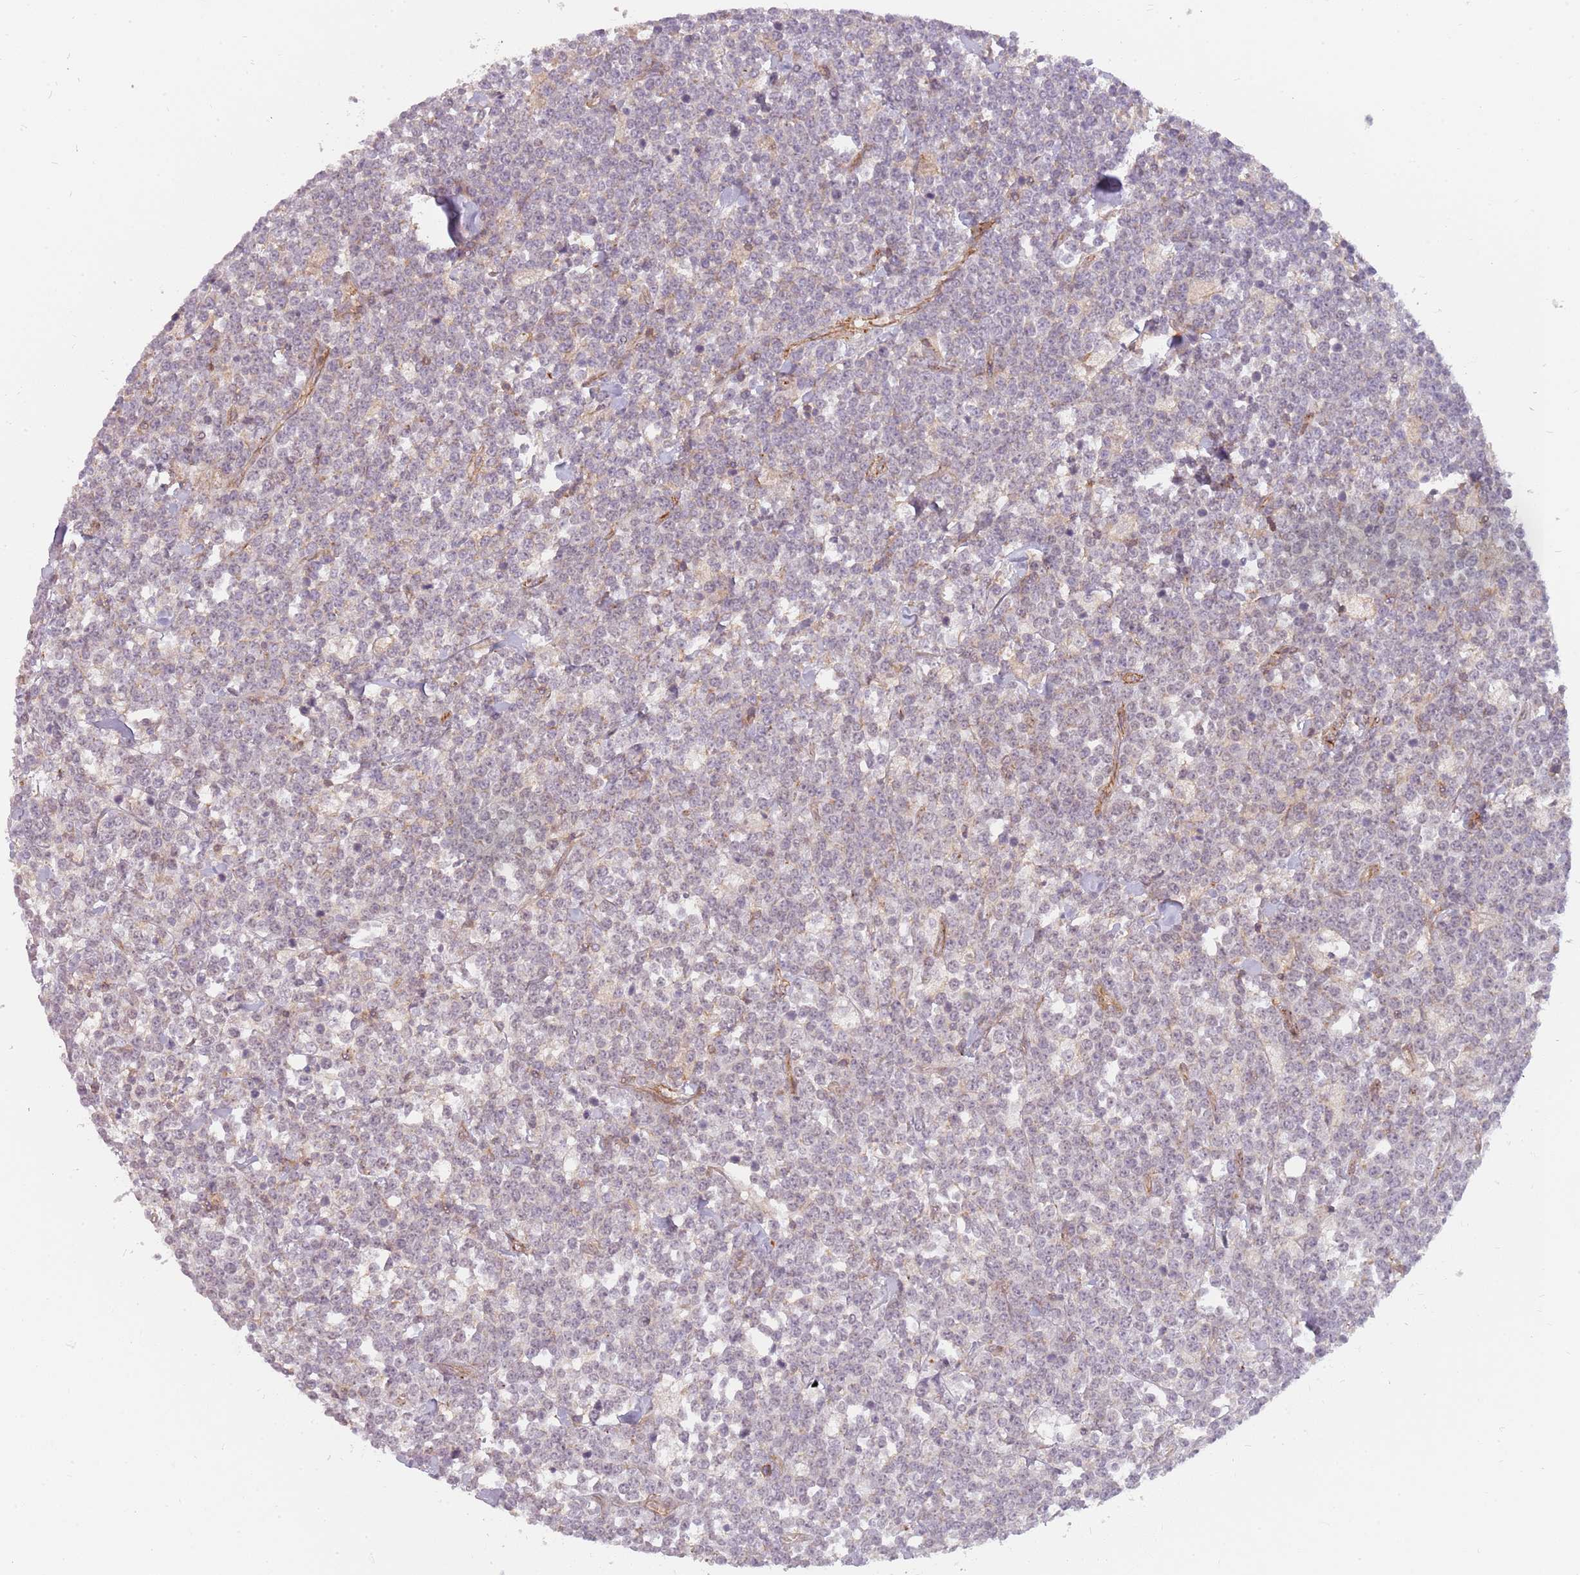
{"staining": {"intensity": "negative", "quantity": "none", "location": "none"}, "tissue": "lymphoma", "cell_type": "Tumor cells", "image_type": "cancer", "snomed": [{"axis": "morphology", "description": "Malignant lymphoma, non-Hodgkin's type, High grade"}, {"axis": "topography", "description": "Small intestine"}], "caption": "This is an immunohistochemistry histopathology image of human malignant lymphoma, non-Hodgkin's type (high-grade). There is no positivity in tumor cells.", "gene": "PPP1R14C", "patient": {"sex": "male", "age": 8}}